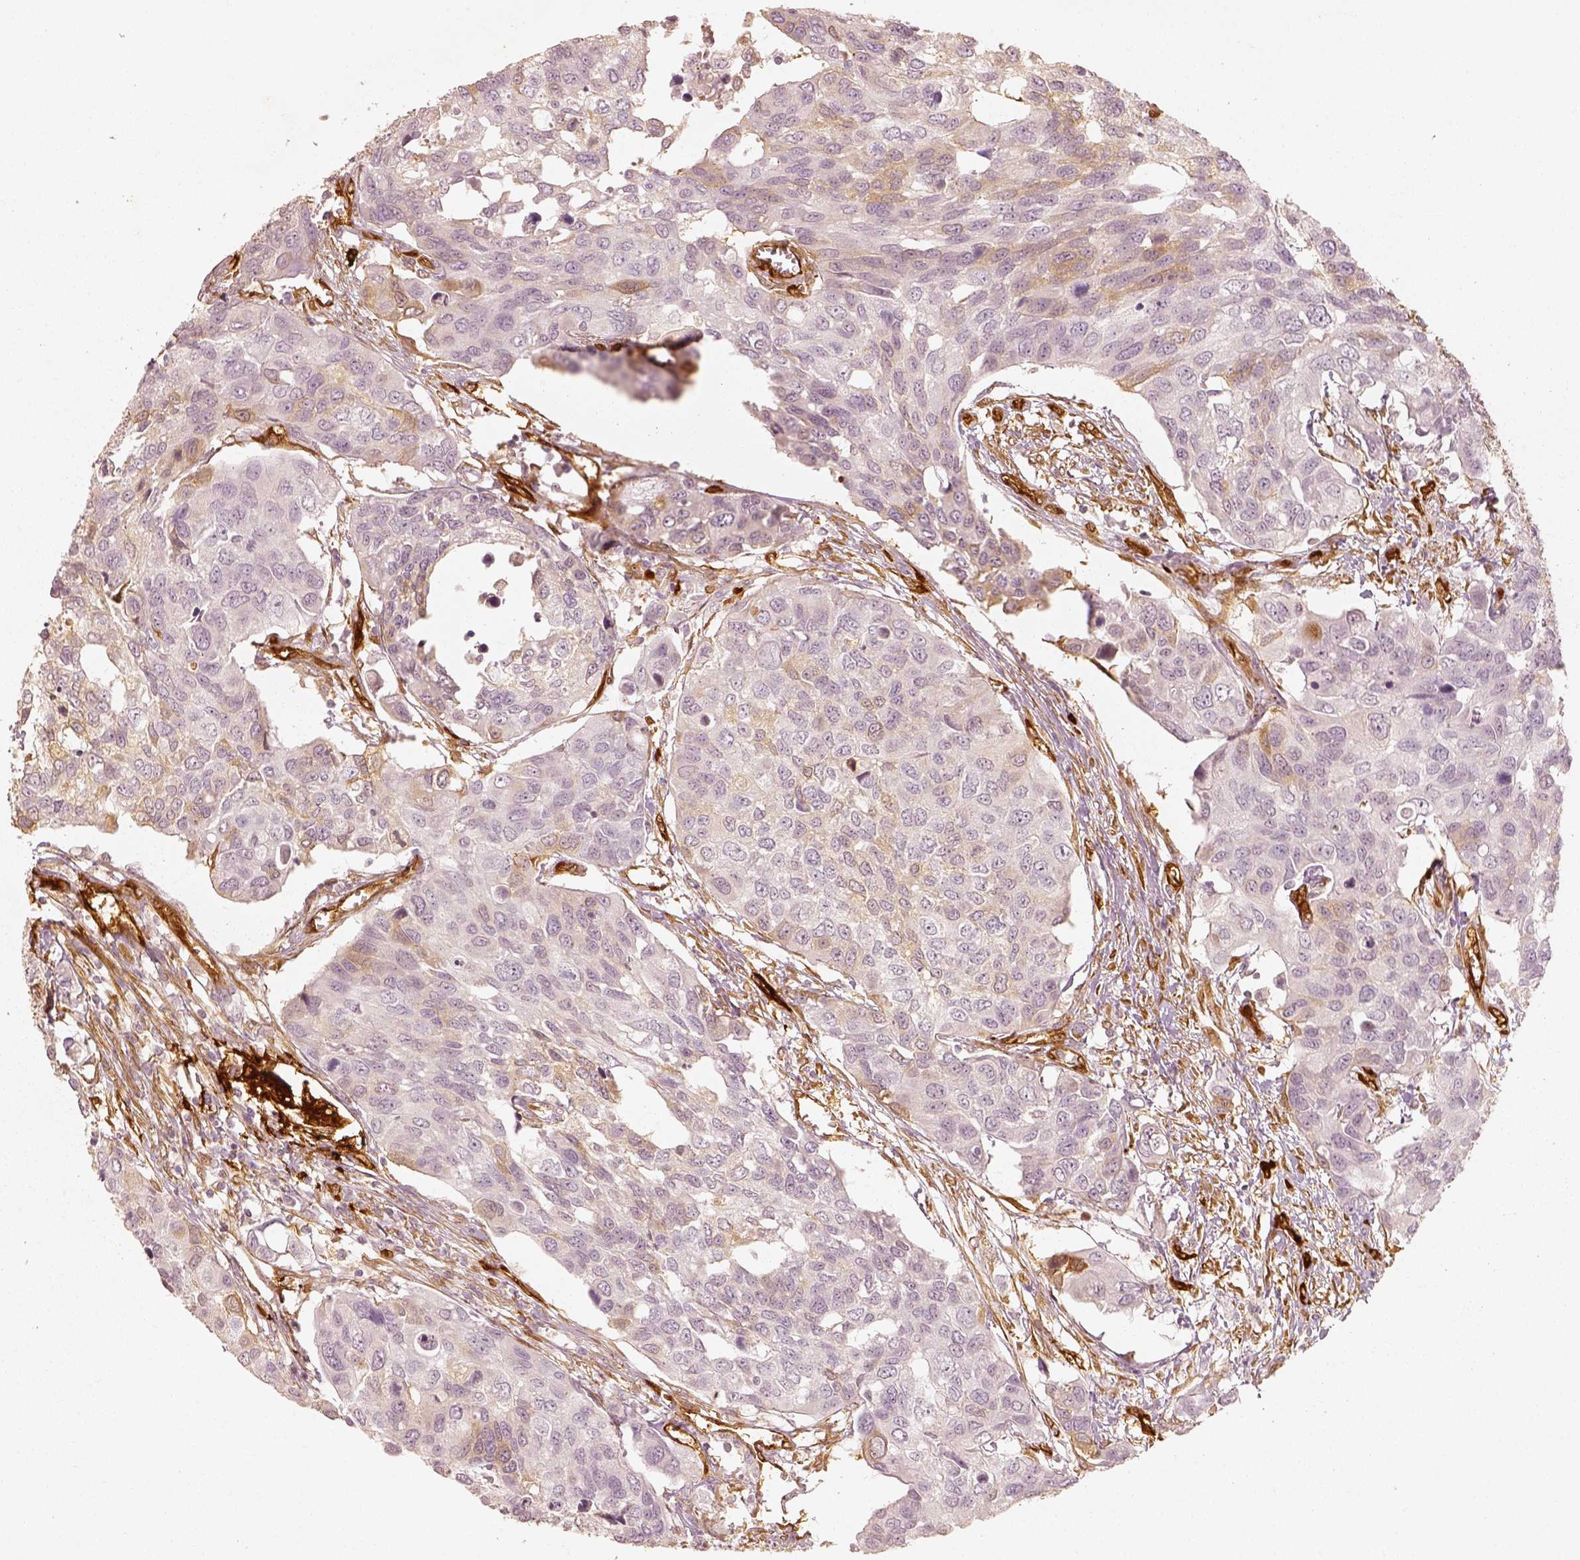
{"staining": {"intensity": "negative", "quantity": "none", "location": "none"}, "tissue": "urothelial cancer", "cell_type": "Tumor cells", "image_type": "cancer", "snomed": [{"axis": "morphology", "description": "Urothelial carcinoma, High grade"}, {"axis": "topography", "description": "Urinary bladder"}], "caption": "High magnification brightfield microscopy of high-grade urothelial carcinoma stained with DAB (3,3'-diaminobenzidine) (brown) and counterstained with hematoxylin (blue): tumor cells show no significant staining. The staining is performed using DAB brown chromogen with nuclei counter-stained in using hematoxylin.", "gene": "FSCN1", "patient": {"sex": "male", "age": 60}}